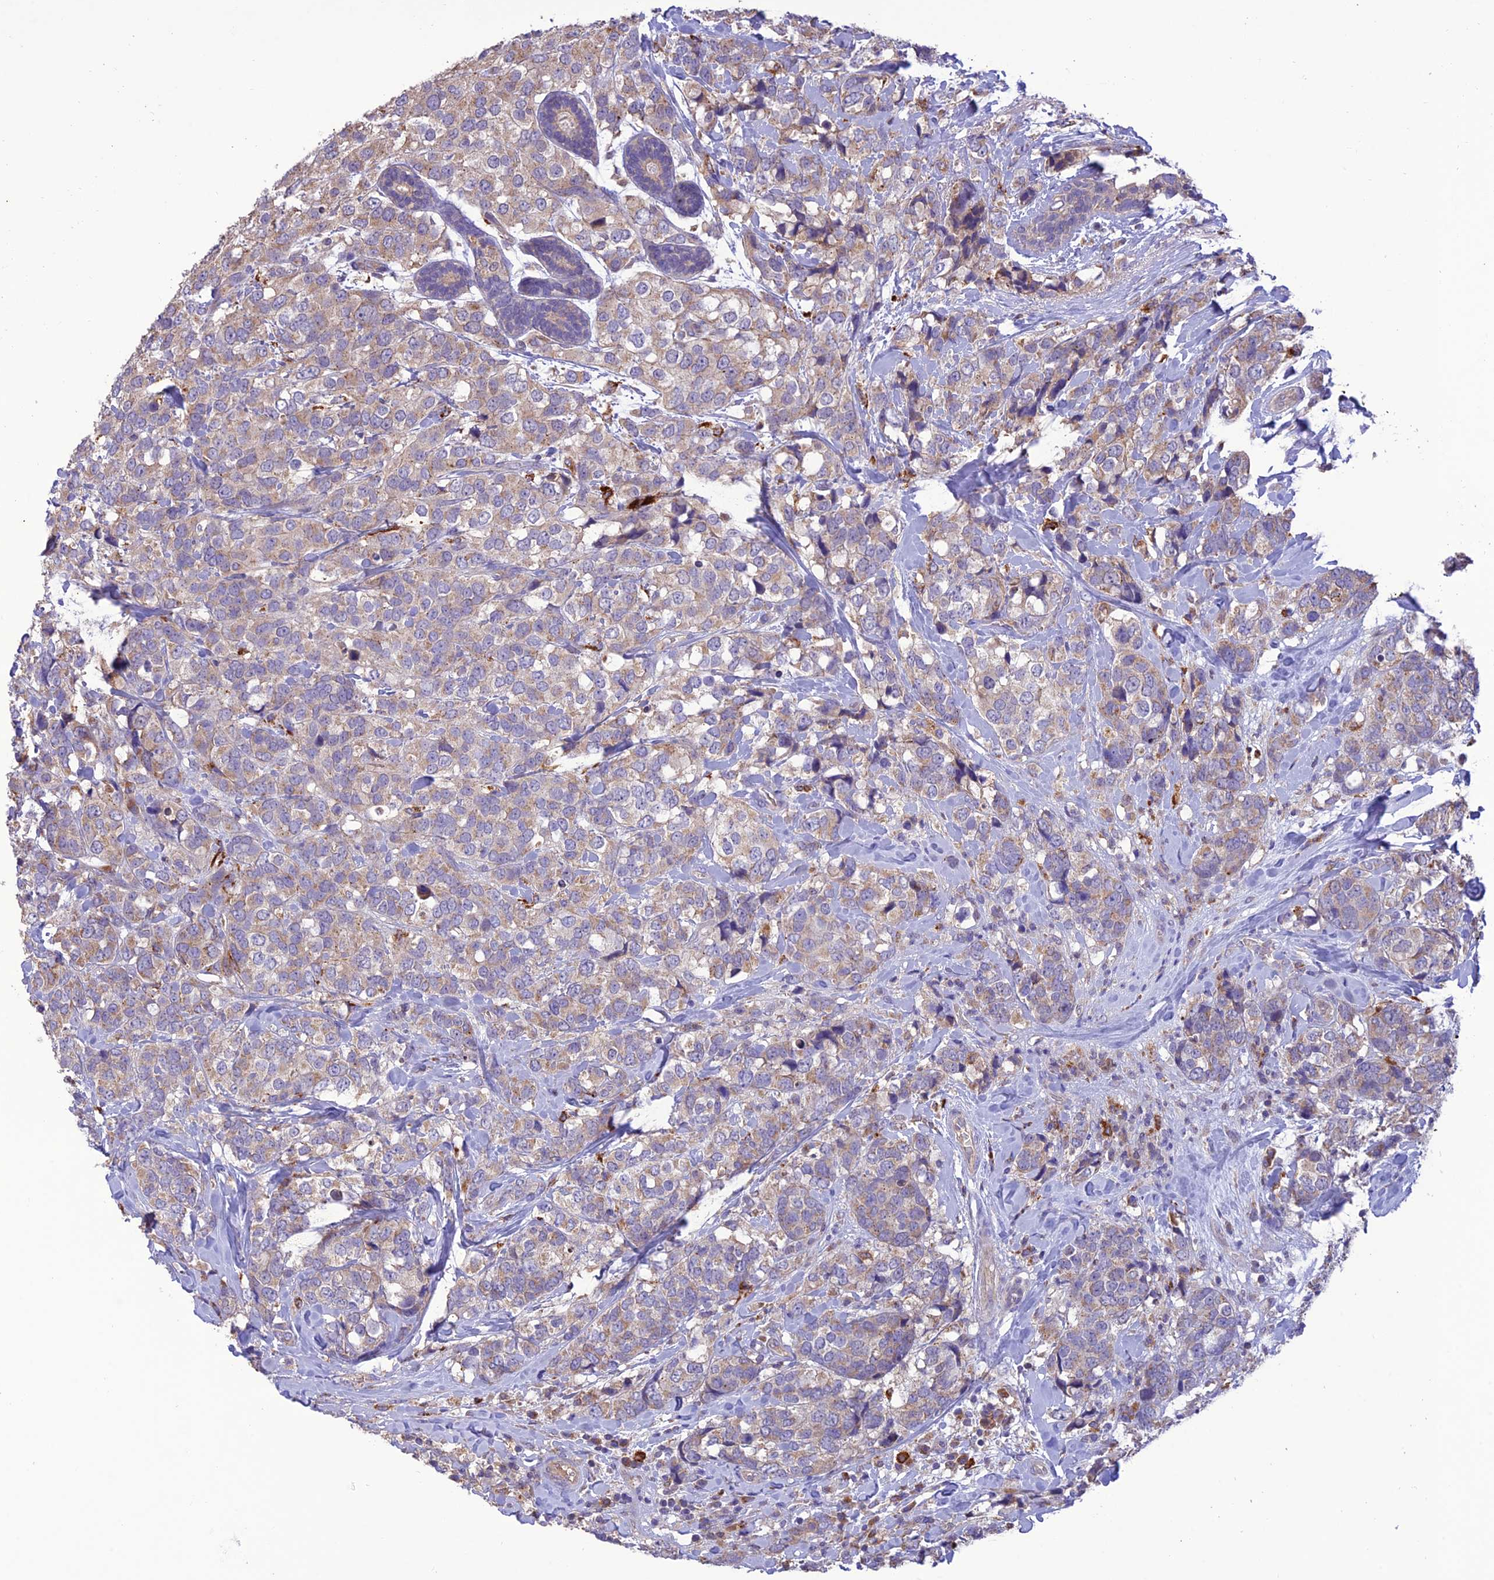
{"staining": {"intensity": "moderate", "quantity": "25%-75%", "location": "cytoplasmic/membranous"}, "tissue": "breast cancer", "cell_type": "Tumor cells", "image_type": "cancer", "snomed": [{"axis": "morphology", "description": "Lobular carcinoma"}, {"axis": "topography", "description": "Breast"}], "caption": "This is an image of immunohistochemistry (IHC) staining of breast cancer (lobular carcinoma), which shows moderate expression in the cytoplasmic/membranous of tumor cells.", "gene": "NDUFAF1", "patient": {"sex": "female", "age": 59}}